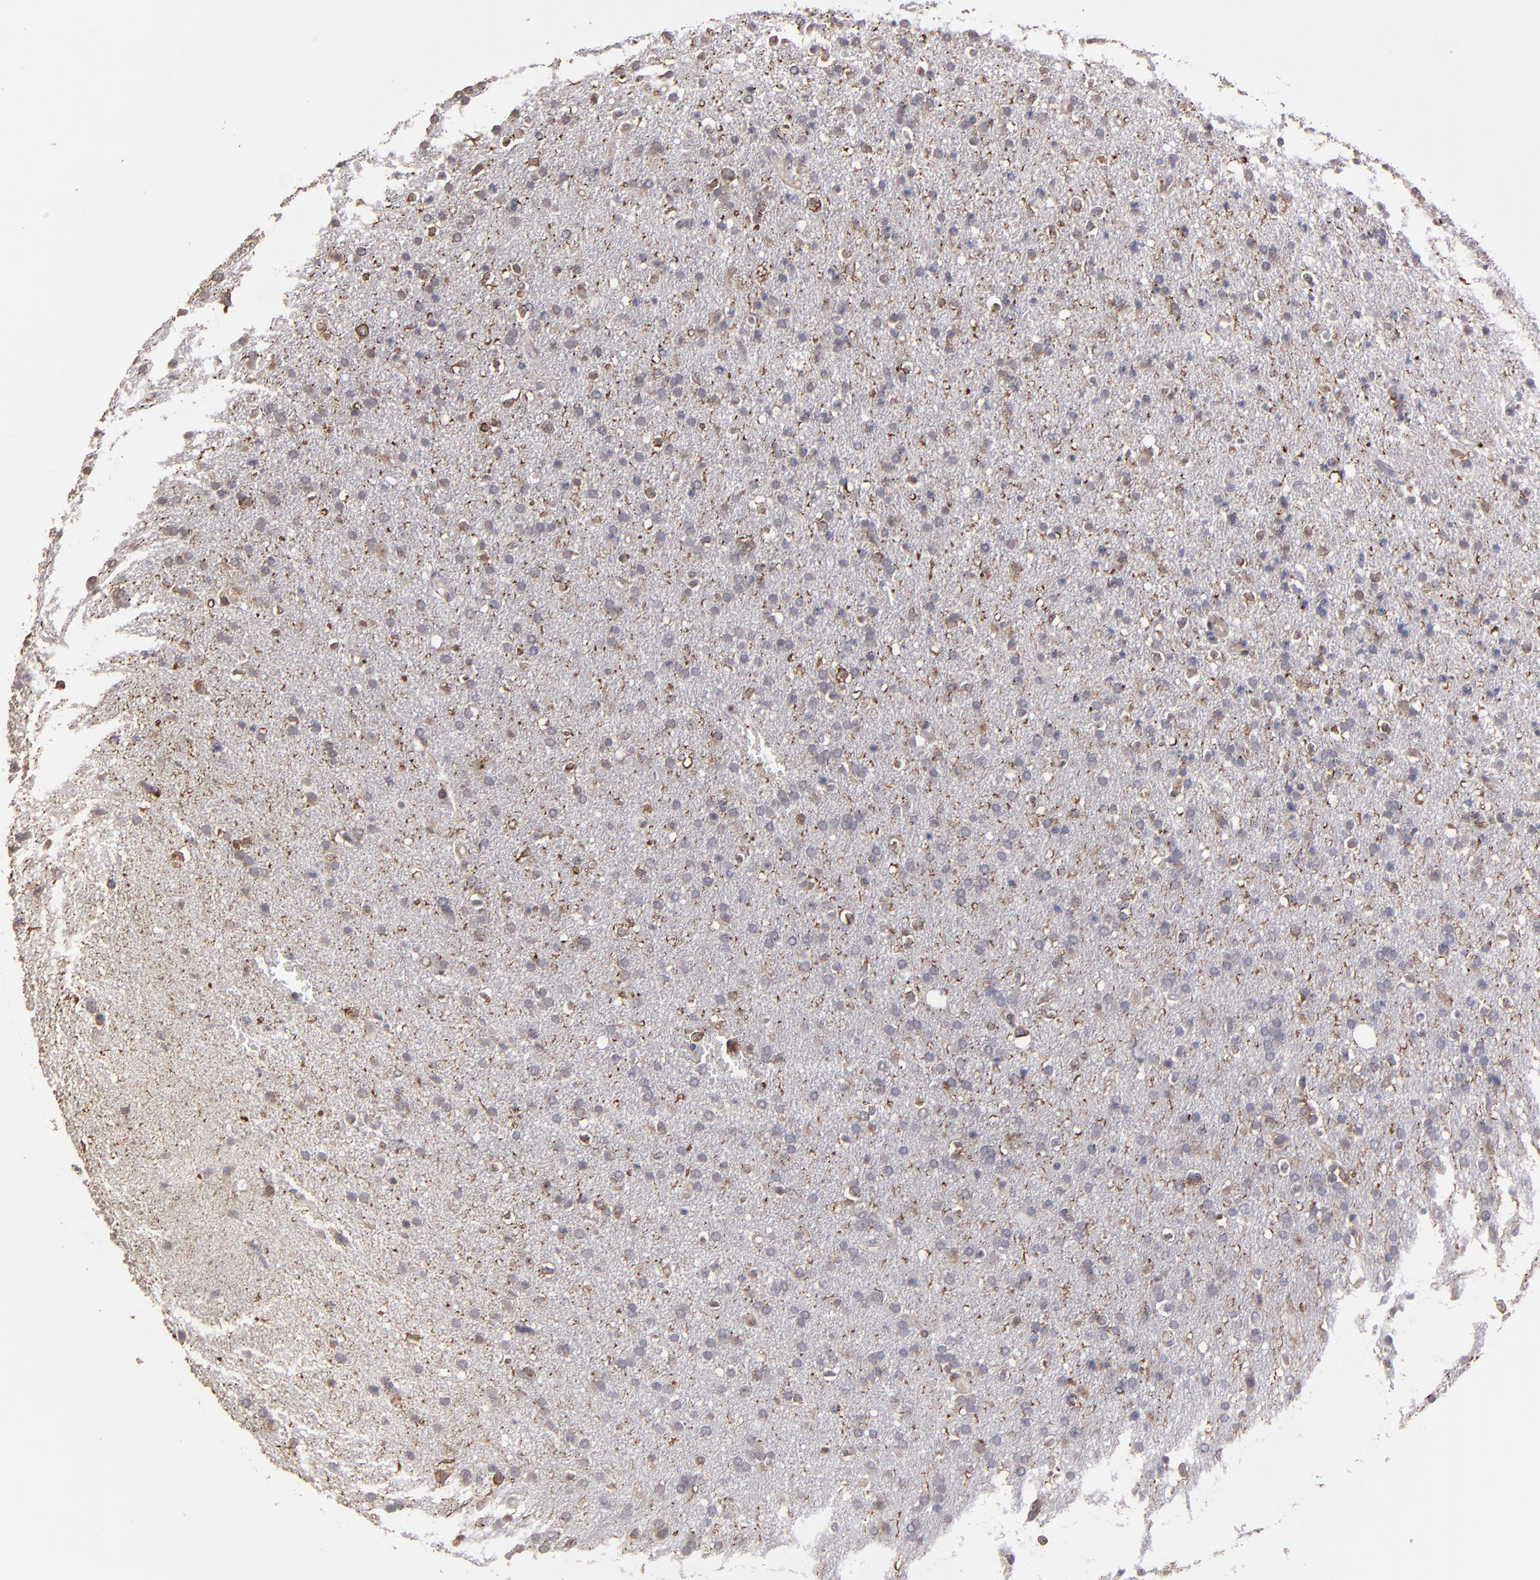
{"staining": {"intensity": "moderate", "quantity": "25%-75%", "location": "cytoplasmic/membranous"}, "tissue": "glioma", "cell_type": "Tumor cells", "image_type": "cancer", "snomed": [{"axis": "morphology", "description": "Glioma, malignant, High grade"}, {"axis": "topography", "description": "Brain"}], "caption": "Tumor cells exhibit medium levels of moderate cytoplasmic/membranous positivity in approximately 25%-75% of cells in human malignant high-grade glioma.", "gene": "ITGB5", "patient": {"sex": "male", "age": 33}}